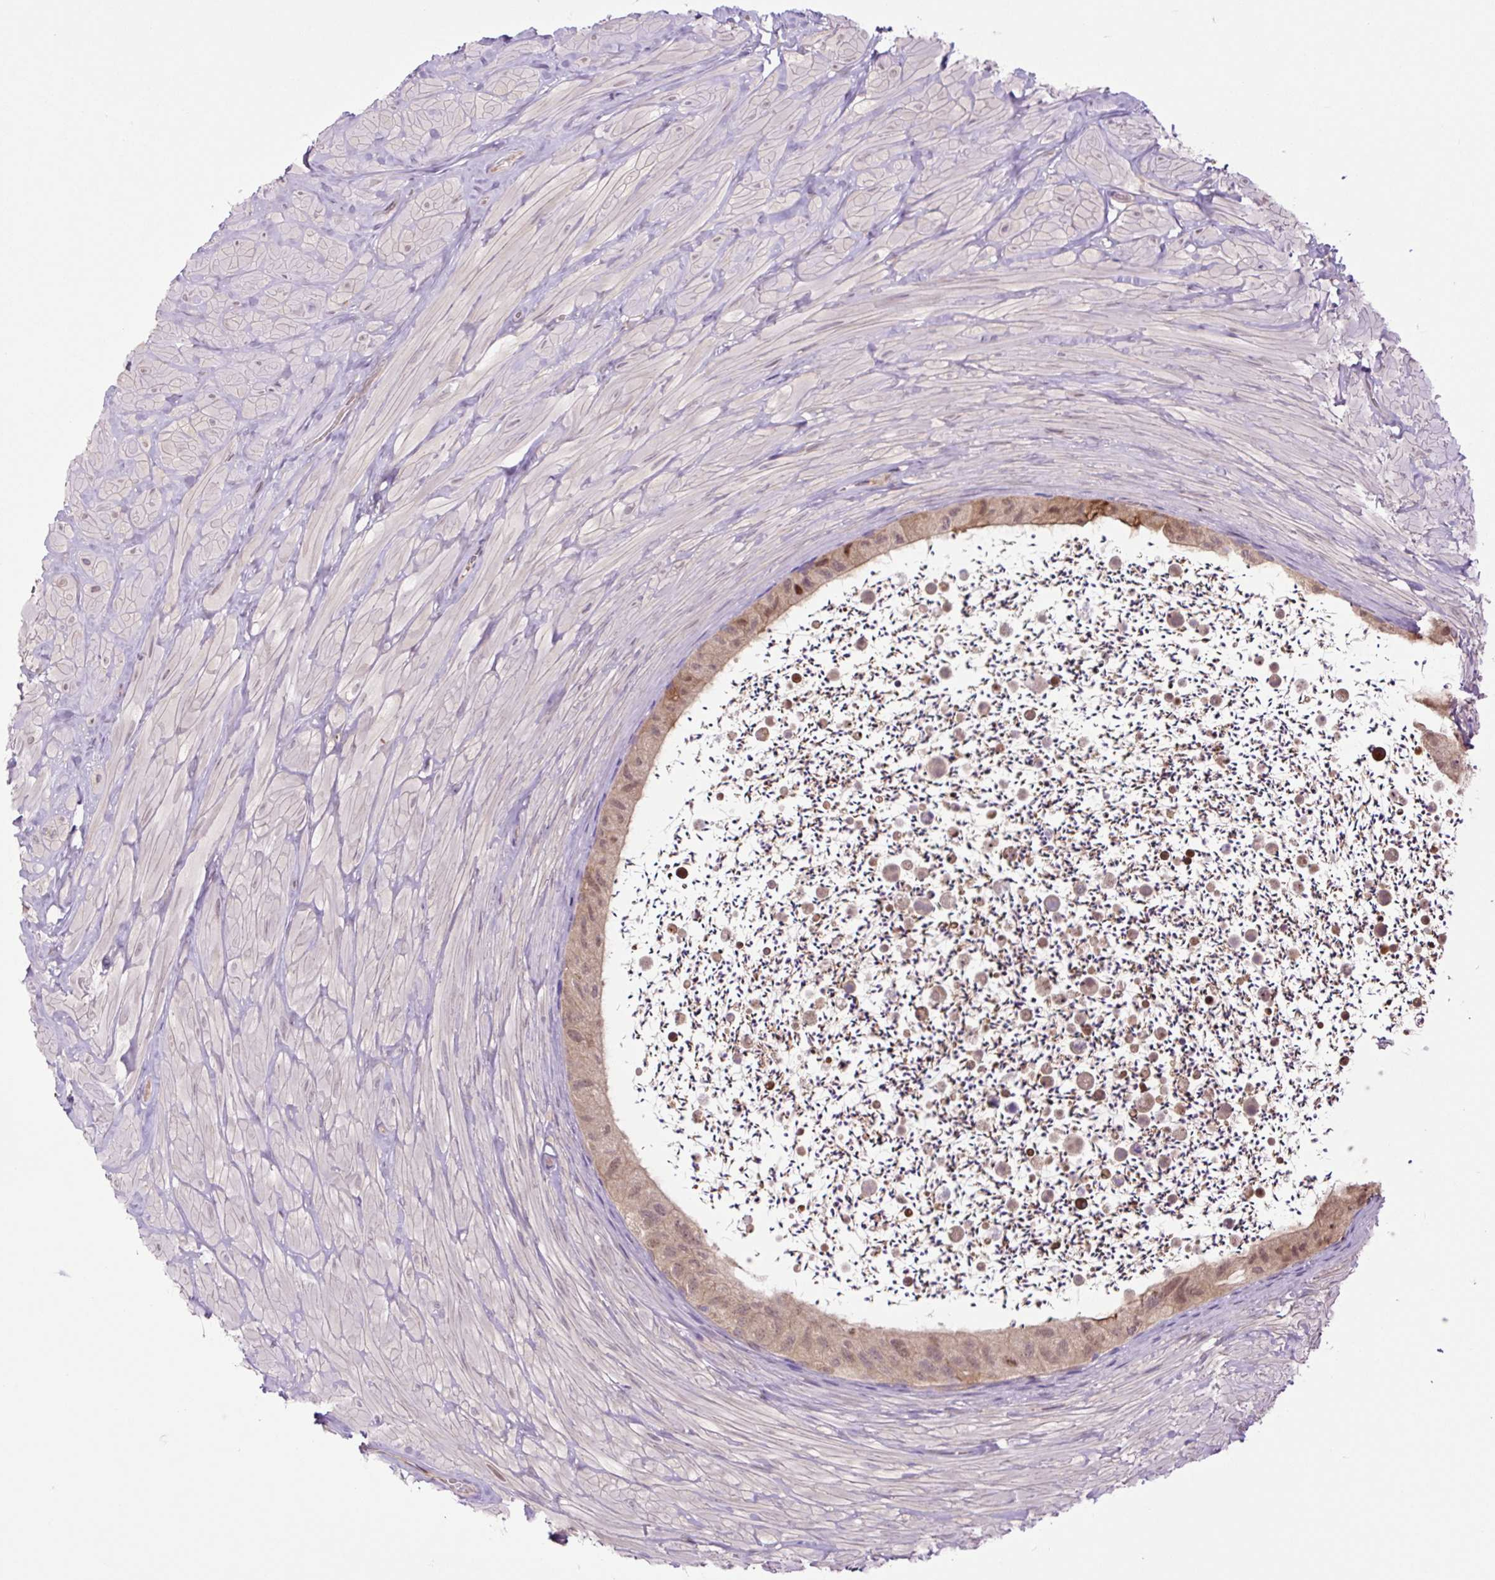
{"staining": {"intensity": "moderate", "quantity": "25%-75%", "location": "cytoplasmic/membranous"}, "tissue": "epididymis", "cell_type": "Glandular cells", "image_type": "normal", "snomed": [{"axis": "morphology", "description": "Normal tissue, NOS"}, {"axis": "topography", "description": "Epididymis"}, {"axis": "topography", "description": "Peripheral nerve tissue"}], "caption": "Unremarkable epididymis exhibits moderate cytoplasmic/membranous positivity in about 25%-75% of glandular cells.", "gene": "TPT1", "patient": {"sex": "male", "age": 32}}